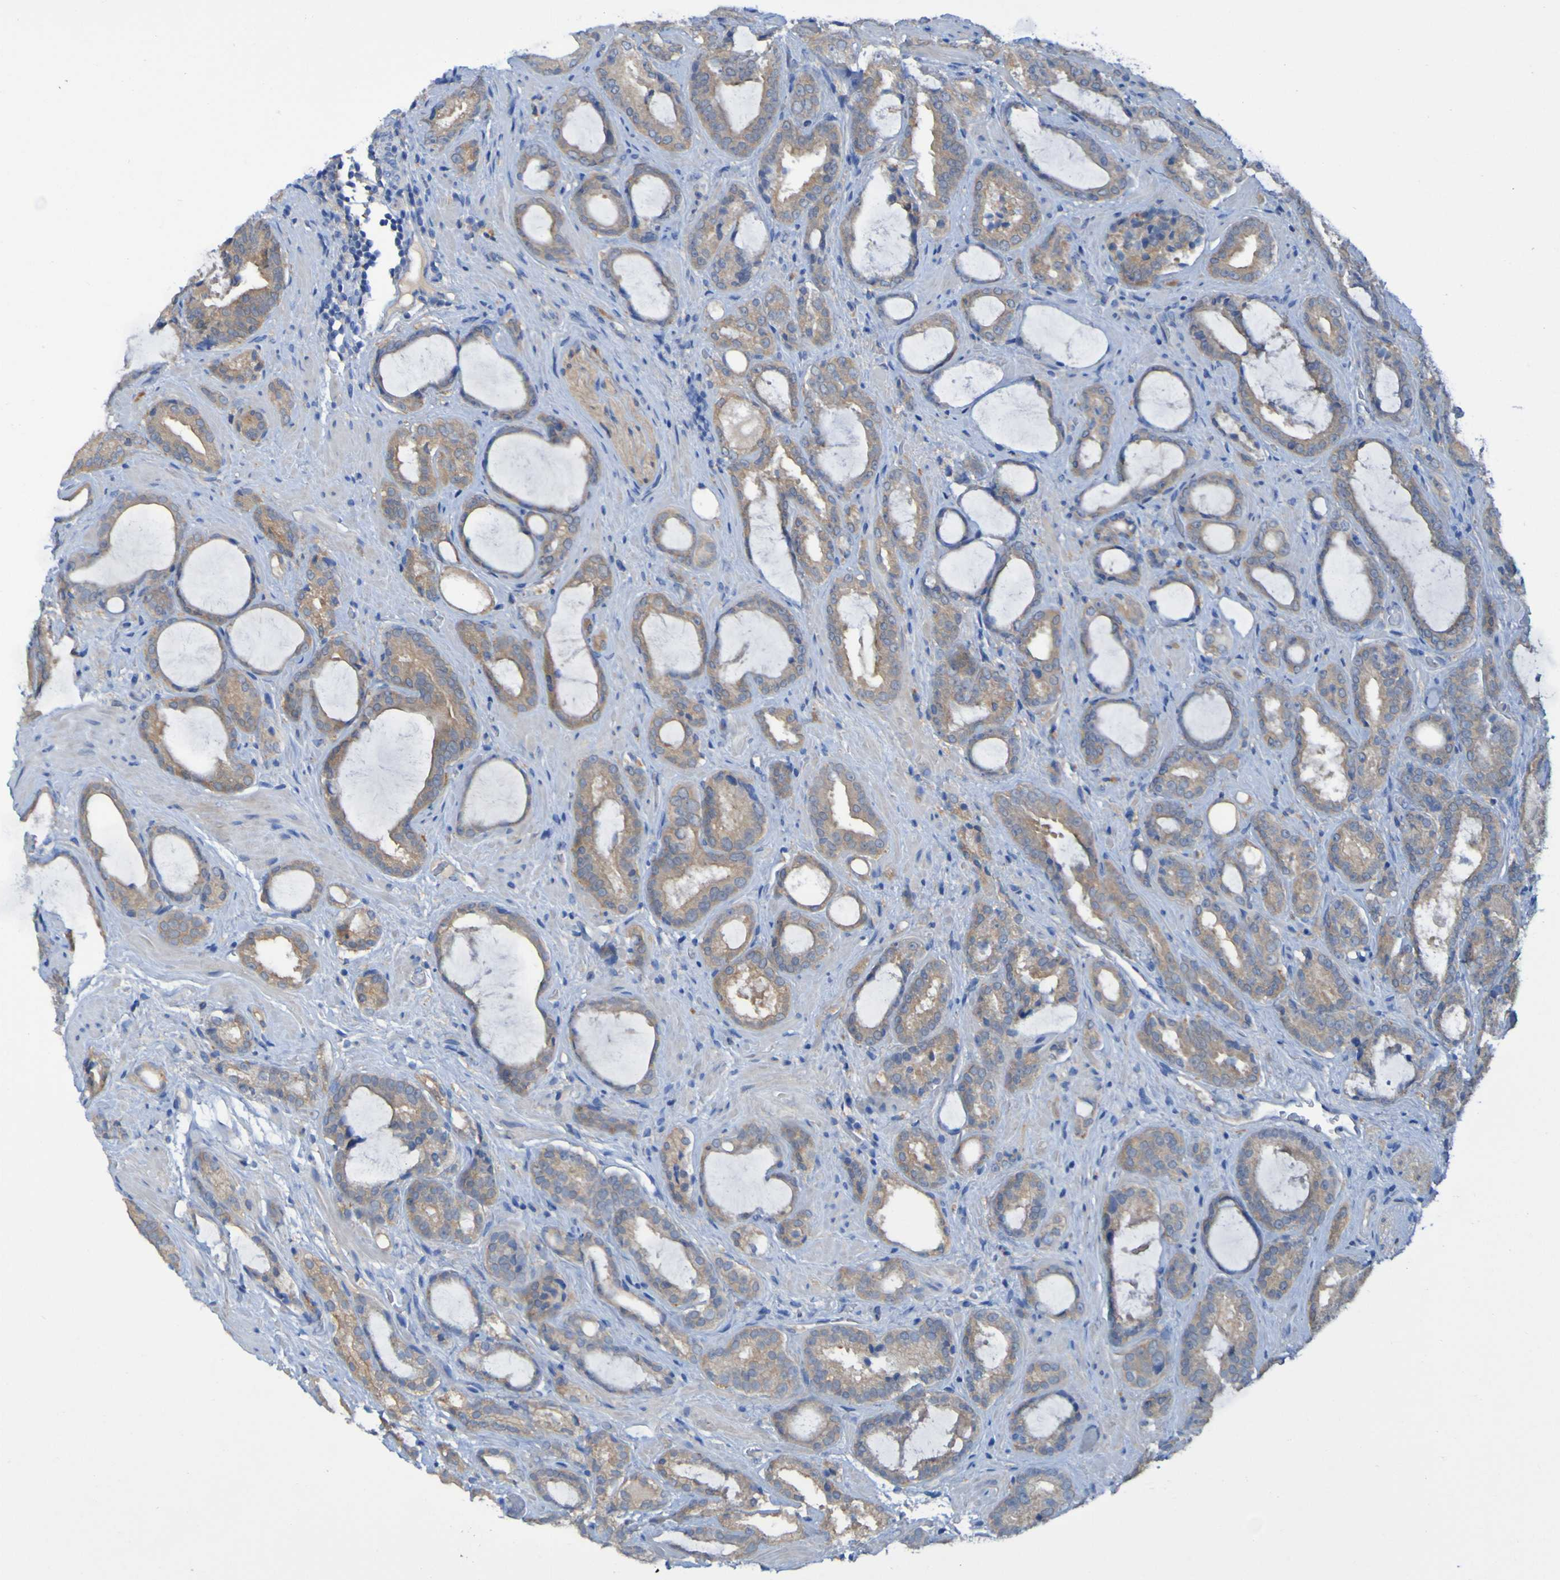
{"staining": {"intensity": "moderate", "quantity": ">75%", "location": "cytoplasmic/membranous"}, "tissue": "prostate cancer", "cell_type": "Tumor cells", "image_type": "cancer", "snomed": [{"axis": "morphology", "description": "Adenocarcinoma, Low grade"}, {"axis": "topography", "description": "Prostate"}], "caption": "This image shows prostate low-grade adenocarcinoma stained with IHC to label a protein in brown. The cytoplasmic/membranous of tumor cells show moderate positivity for the protein. Nuclei are counter-stained blue.", "gene": "ARHGEF16", "patient": {"sex": "male", "age": 60}}